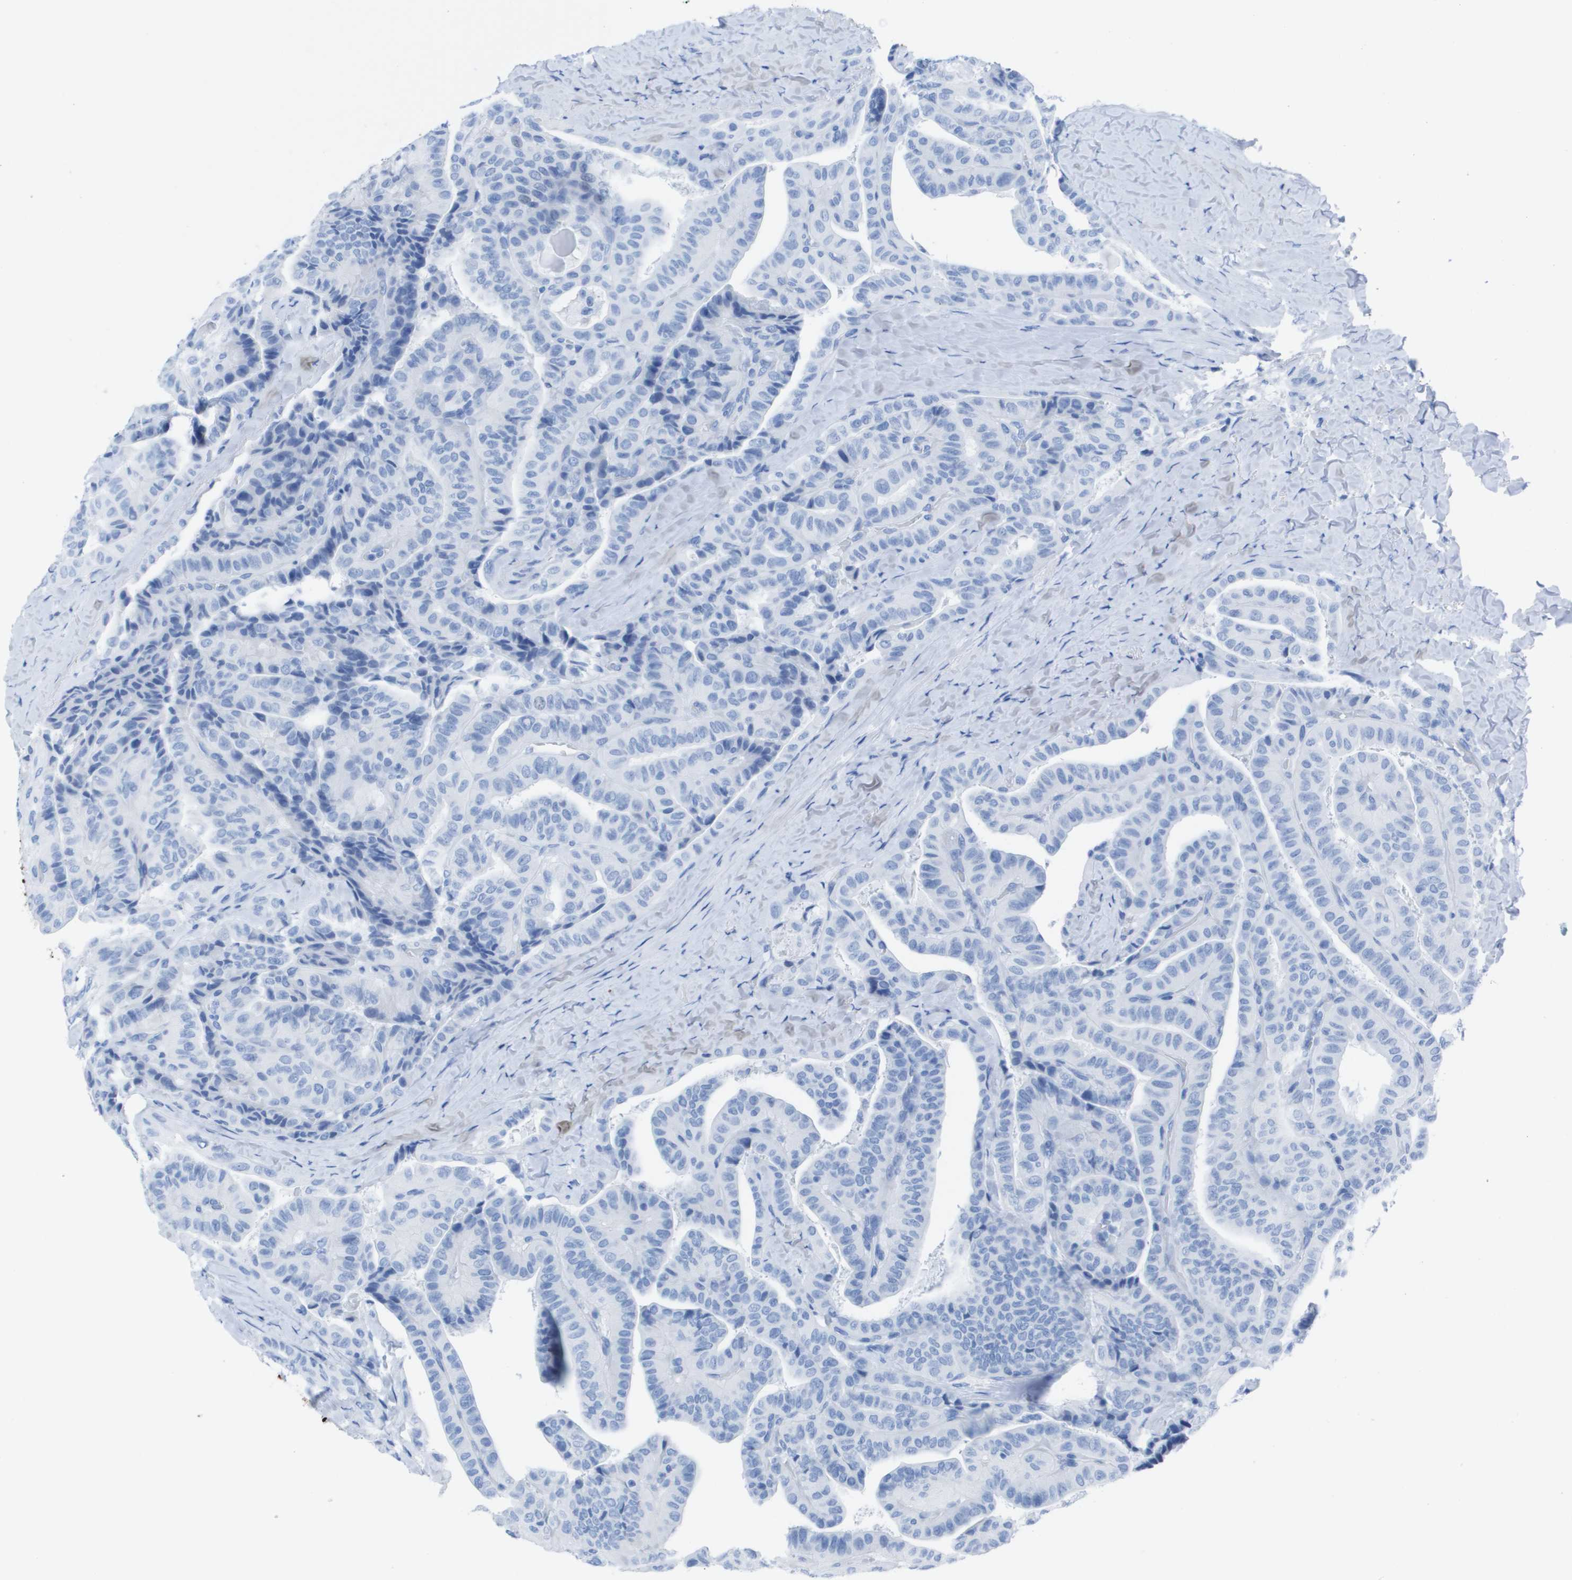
{"staining": {"intensity": "negative", "quantity": "none", "location": "none"}, "tissue": "thyroid cancer", "cell_type": "Tumor cells", "image_type": "cancer", "snomed": [{"axis": "morphology", "description": "Papillary adenocarcinoma, NOS"}, {"axis": "topography", "description": "Thyroid gland"}], "caption": "Tumor cells are negative for protein expression in human papillary adenocarcinoma (thyroid).", "gene": "KCNA3", "patient": {"sex": "male", "age": 77}}